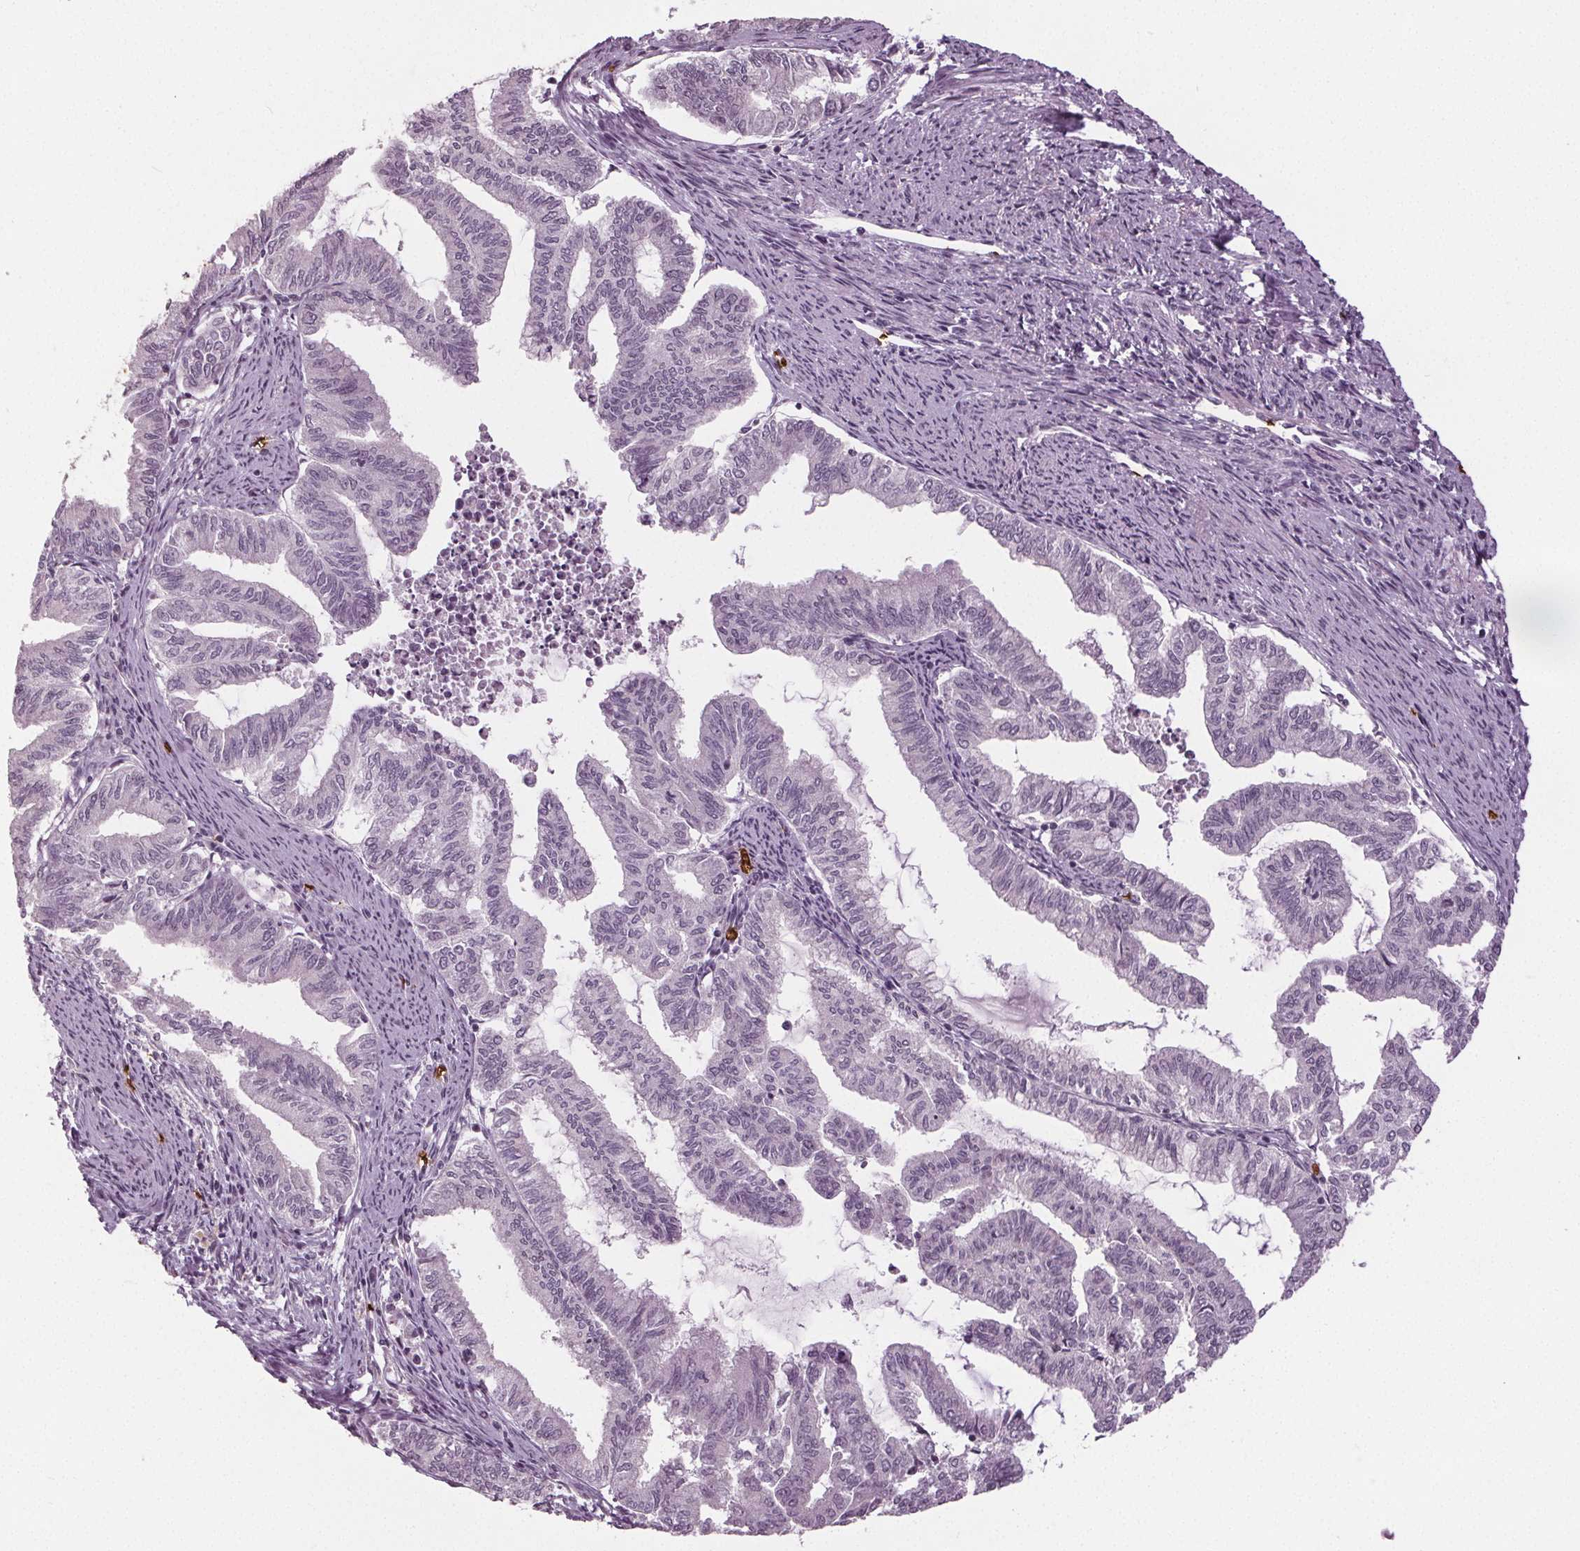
{"staining": {"intensity": "negative", "quantity": "none", "location": "none"}, "tissue": "endometrial cancer", "cell_type": "Tumor cells", "image_type": "cancer", "snomed": [{"axis": "morphology", "description": "Adenocarcinoma, NOS"}, {"axis": "topography", "description": "Endometrium"}], "caption": "Endometrial cancer (adenocarcinoma) was stained to show a protein in brown. There is no significant expression in tumor cells.", "gene": "SLC4A1", "patient": {"sex": "female", "age": 79}}